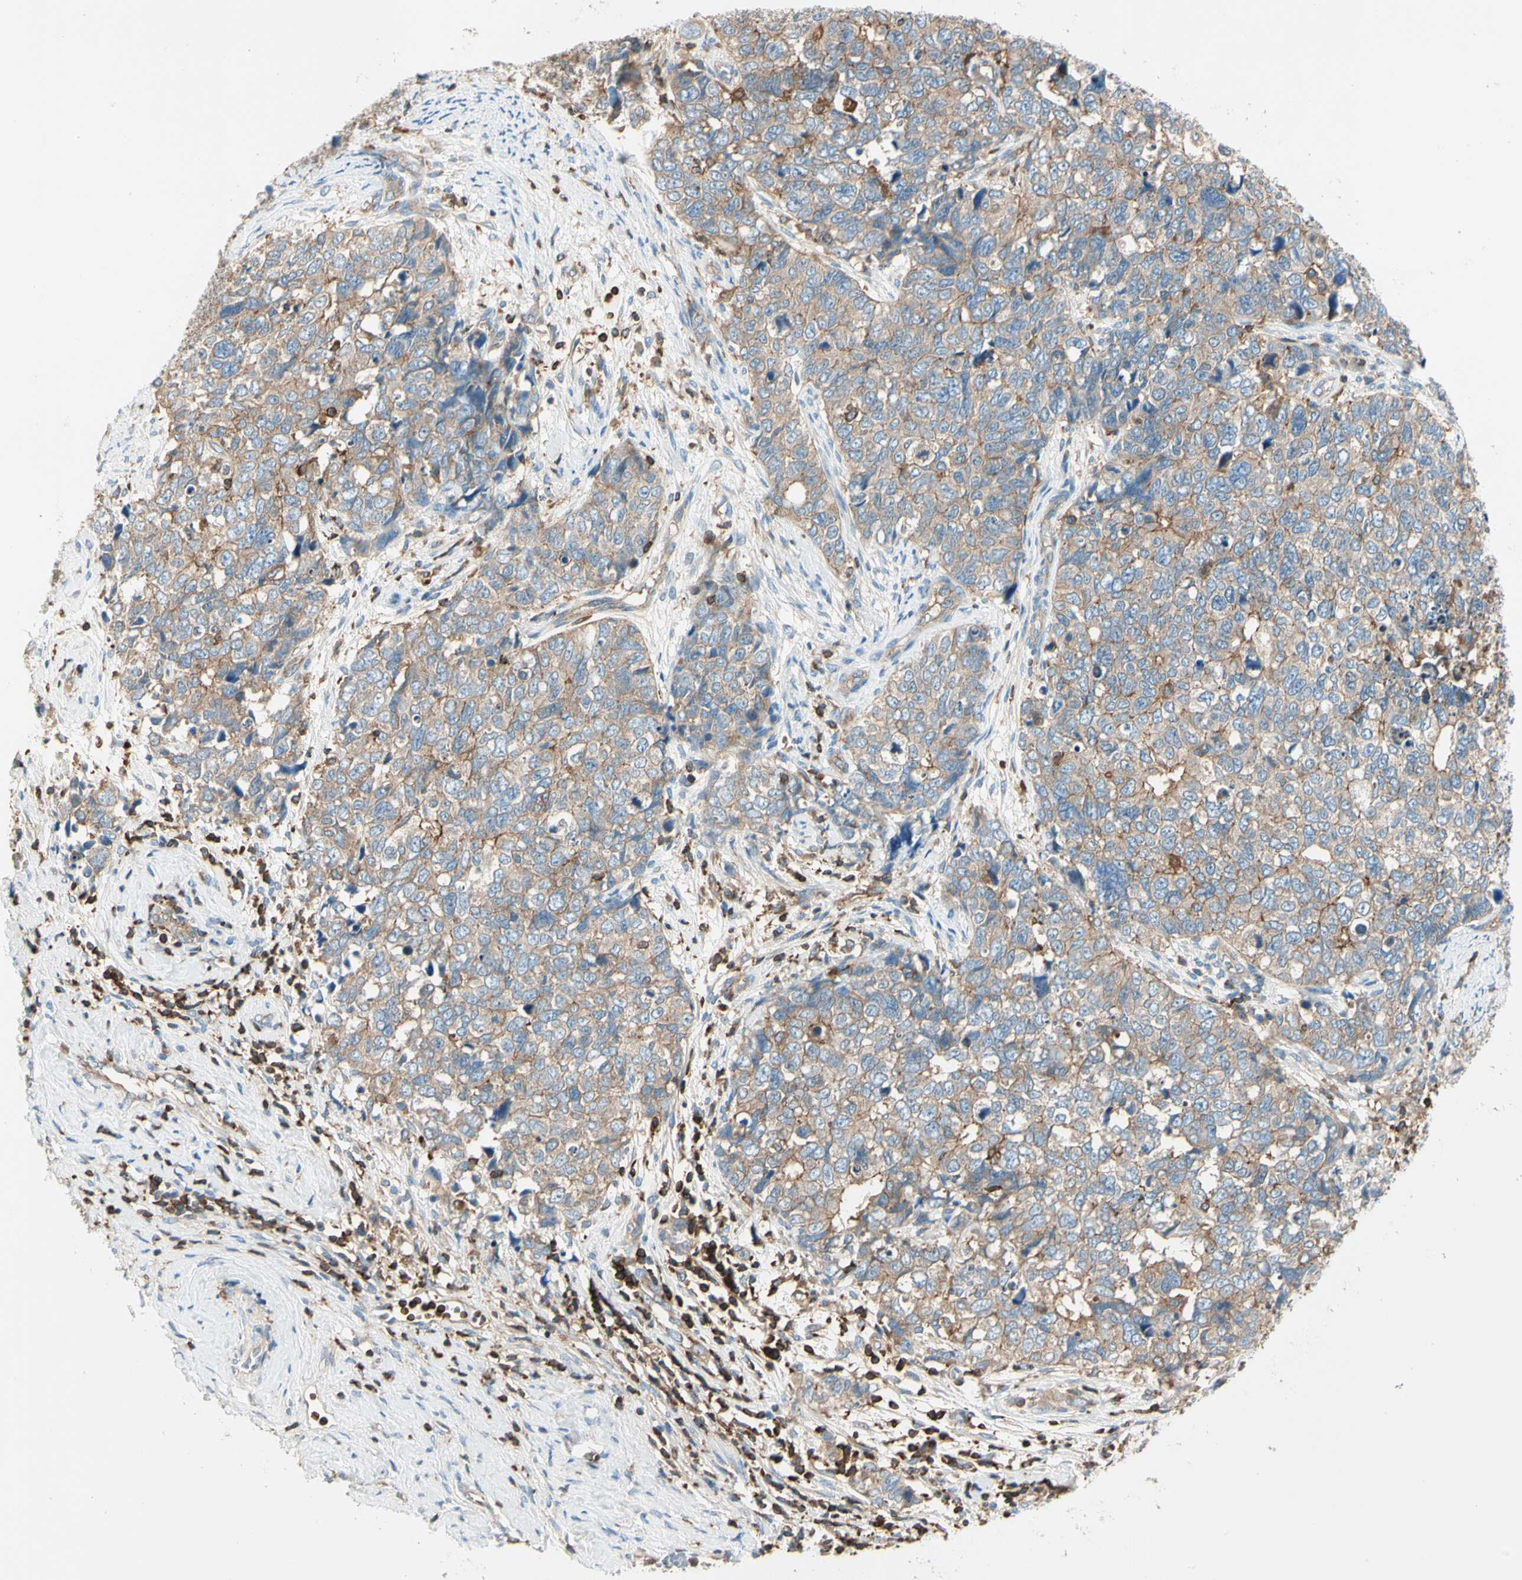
{"staining": {"intensity": "weak", "quantity": ">75%", "location": "cytoplasmic/membranous"}, "tissue": "cervical cancer", "cell_type": "Tumor cells", "image_type": "cancer", "snomed": [{"axis": "morphology", "description": "Squamous cell carcinoma, NOS"}, {"axis": "topography", "description": "Cervix"}], "caption": "Protein staining by IHC reveals weak cytoplasmic/membranous staining in approximately >75% of tumor cells in cervical cancer. The staining was performed using DAB to visualize the protein expression in brown, while the nuclei were stained in blue with hematoxylin (Magnification: 20x).", "gene": "CAPZA2", "patient": {"sex": "female", "age": 63}}